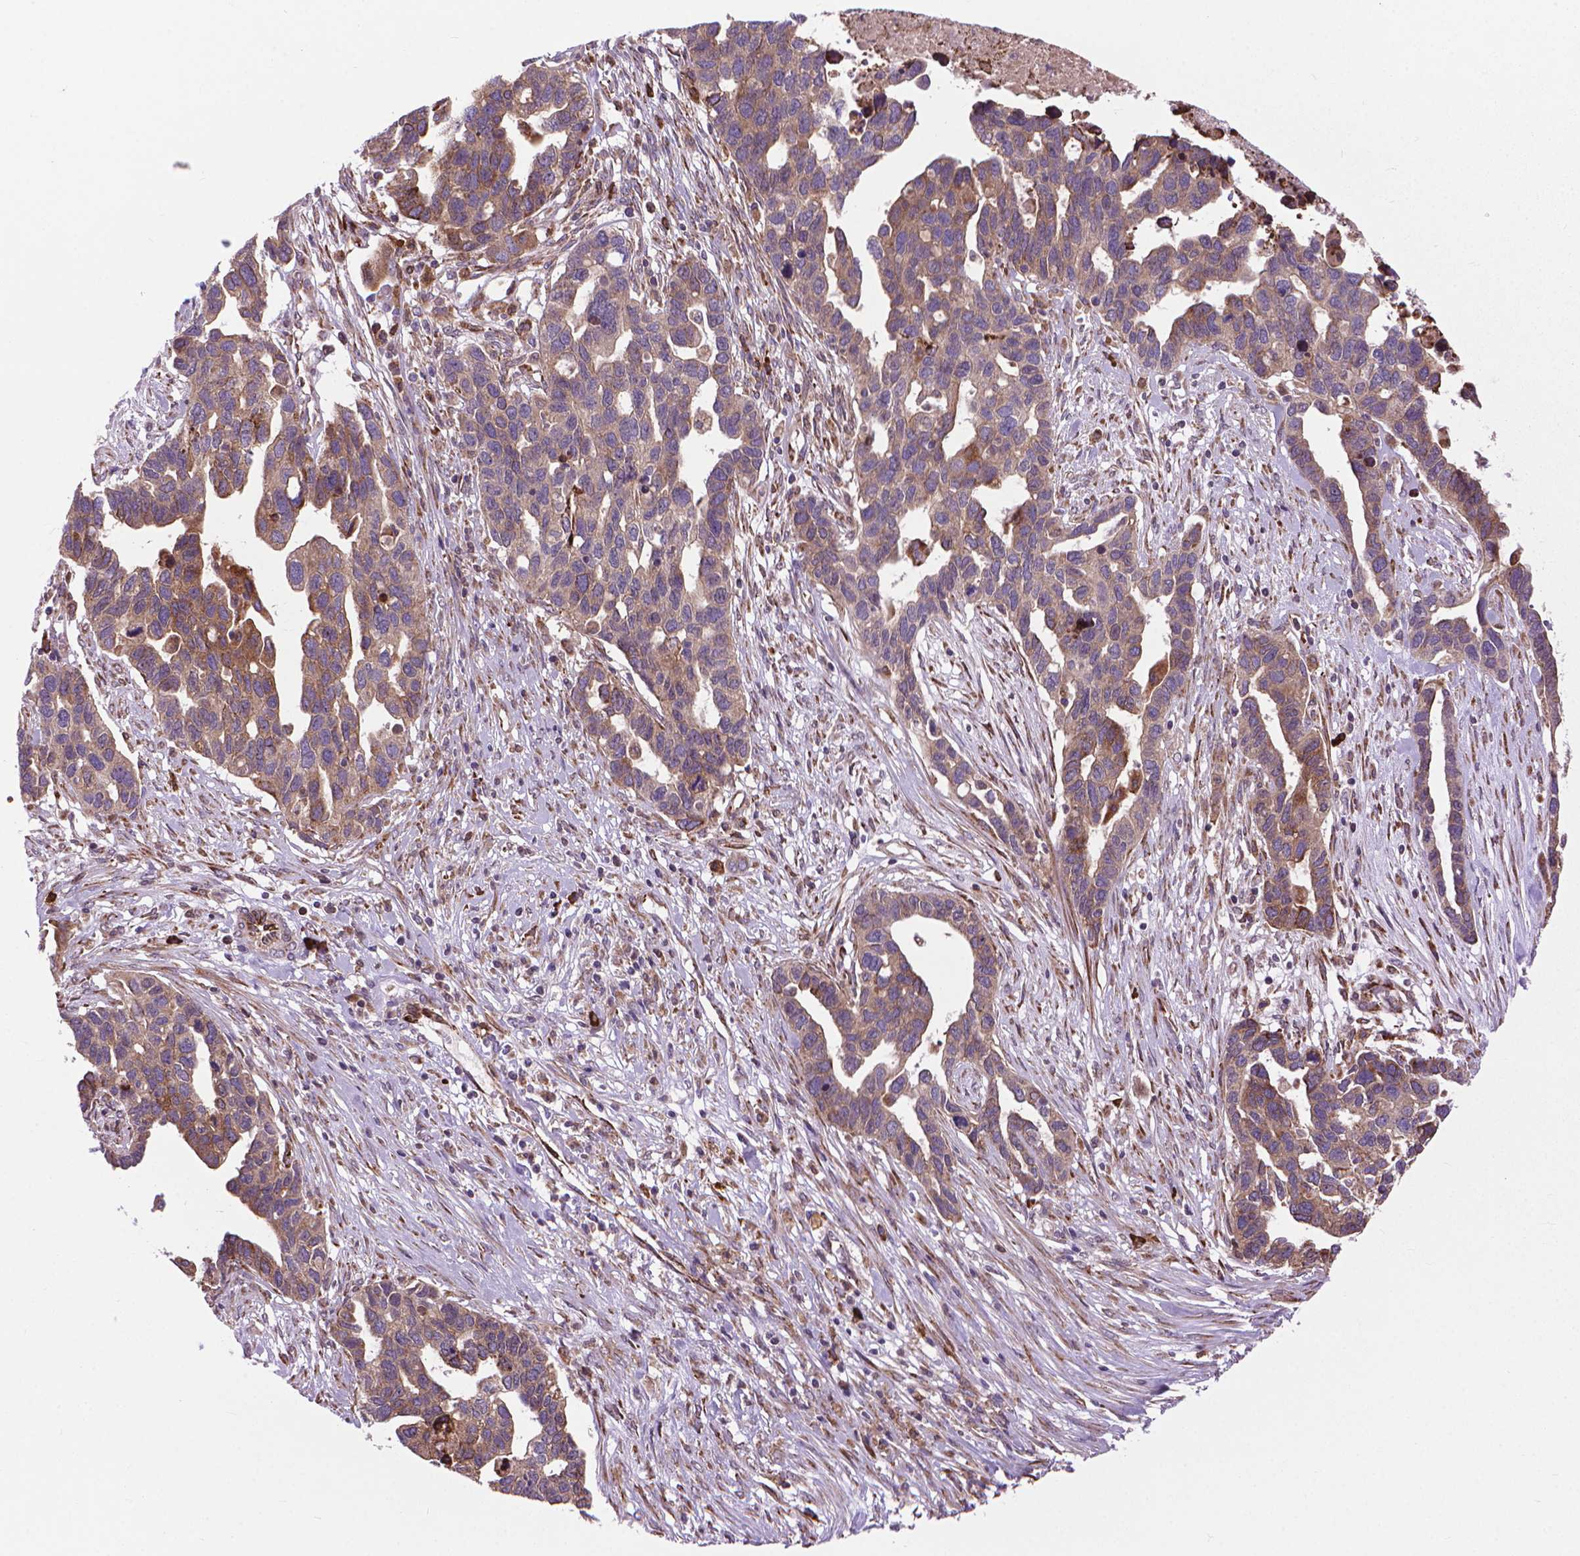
{"staining": {"intensity": "weak", "quantity": ">75%", "location": "cytoplasmic/membranous"}, "tissue": "ovarian cancer", "cell_type": "Tumor cells", "image_type": "cancer", "snomed": [{"axis": "morphology", "description": "Cystadenocarcinoma, serous, NOS"}, {"axis": "topography", "description": "Ovary"}], "caption": "The immunohistochemical stain highlights weak cytoplasmic/membranous expression in tumor cells of ovarian serous cystadenocarcinoma tissue.", "gene": "MYH14", "patient": {"sex": "female", "age": 54}}